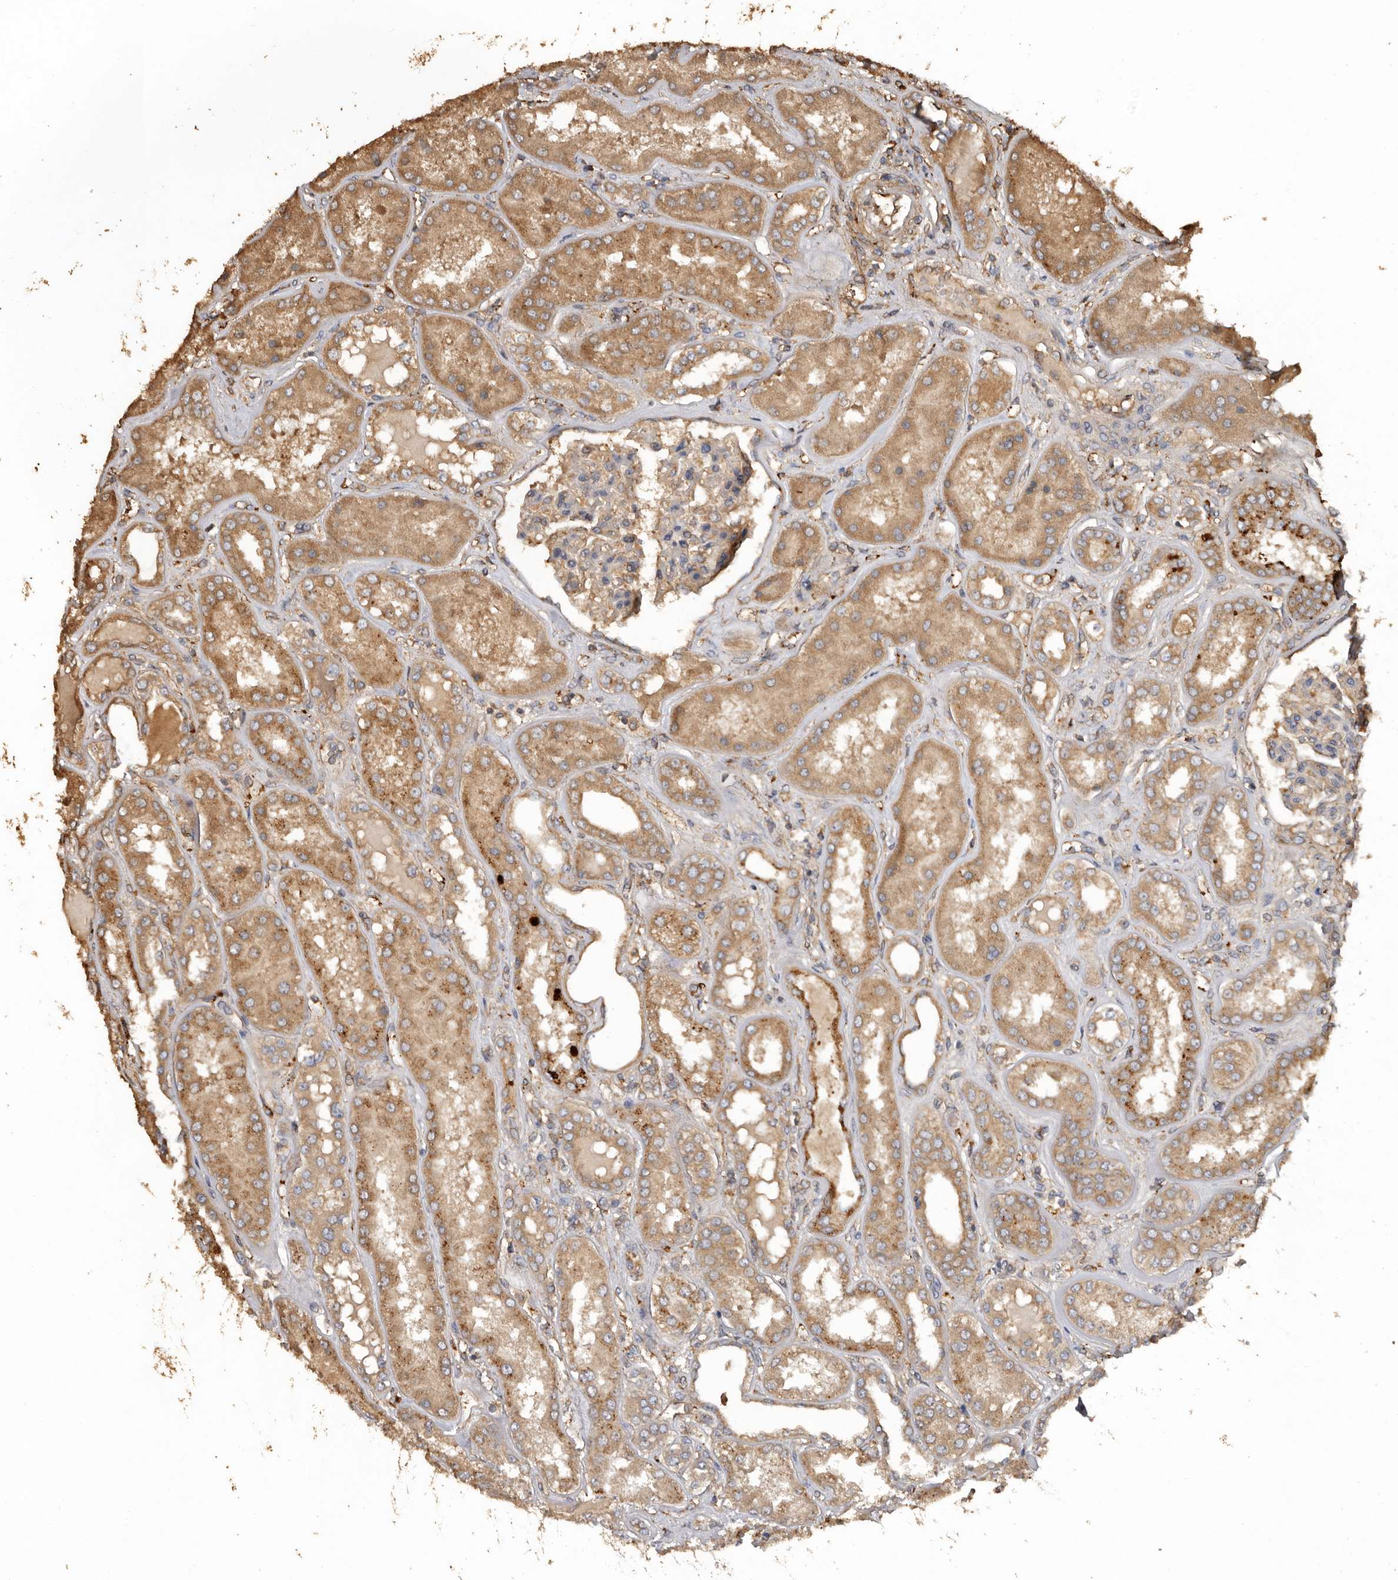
{"staining": {"intensity": "moderate", "quantity": "25%-75%", "location": "cytoplasmic/membranous"}, "tissue": "kidney", "cell_type": "Cells in glomeruli", "image_type": "normal", "snomed": [{"axis": "morphology", "description": "Normal tissue, NOS"}, {"axis": "topography", "description": "Kidney"}], "caption": "High-power microscopy captured an immunohistochemistry histopathology image of unremarkable kidney, revealing moderate cytoplasmic/membranous staining in approximately 25%-75% of cells in glomeruli. The staining is performed using DAB (3,3'-diaminobenzidine) brown chromogen to label protein expression. The nuclei are counter-stained blue using hematoxylin.", "gene": "FLCN", "patient": {"sex": "female", "age": 56}}